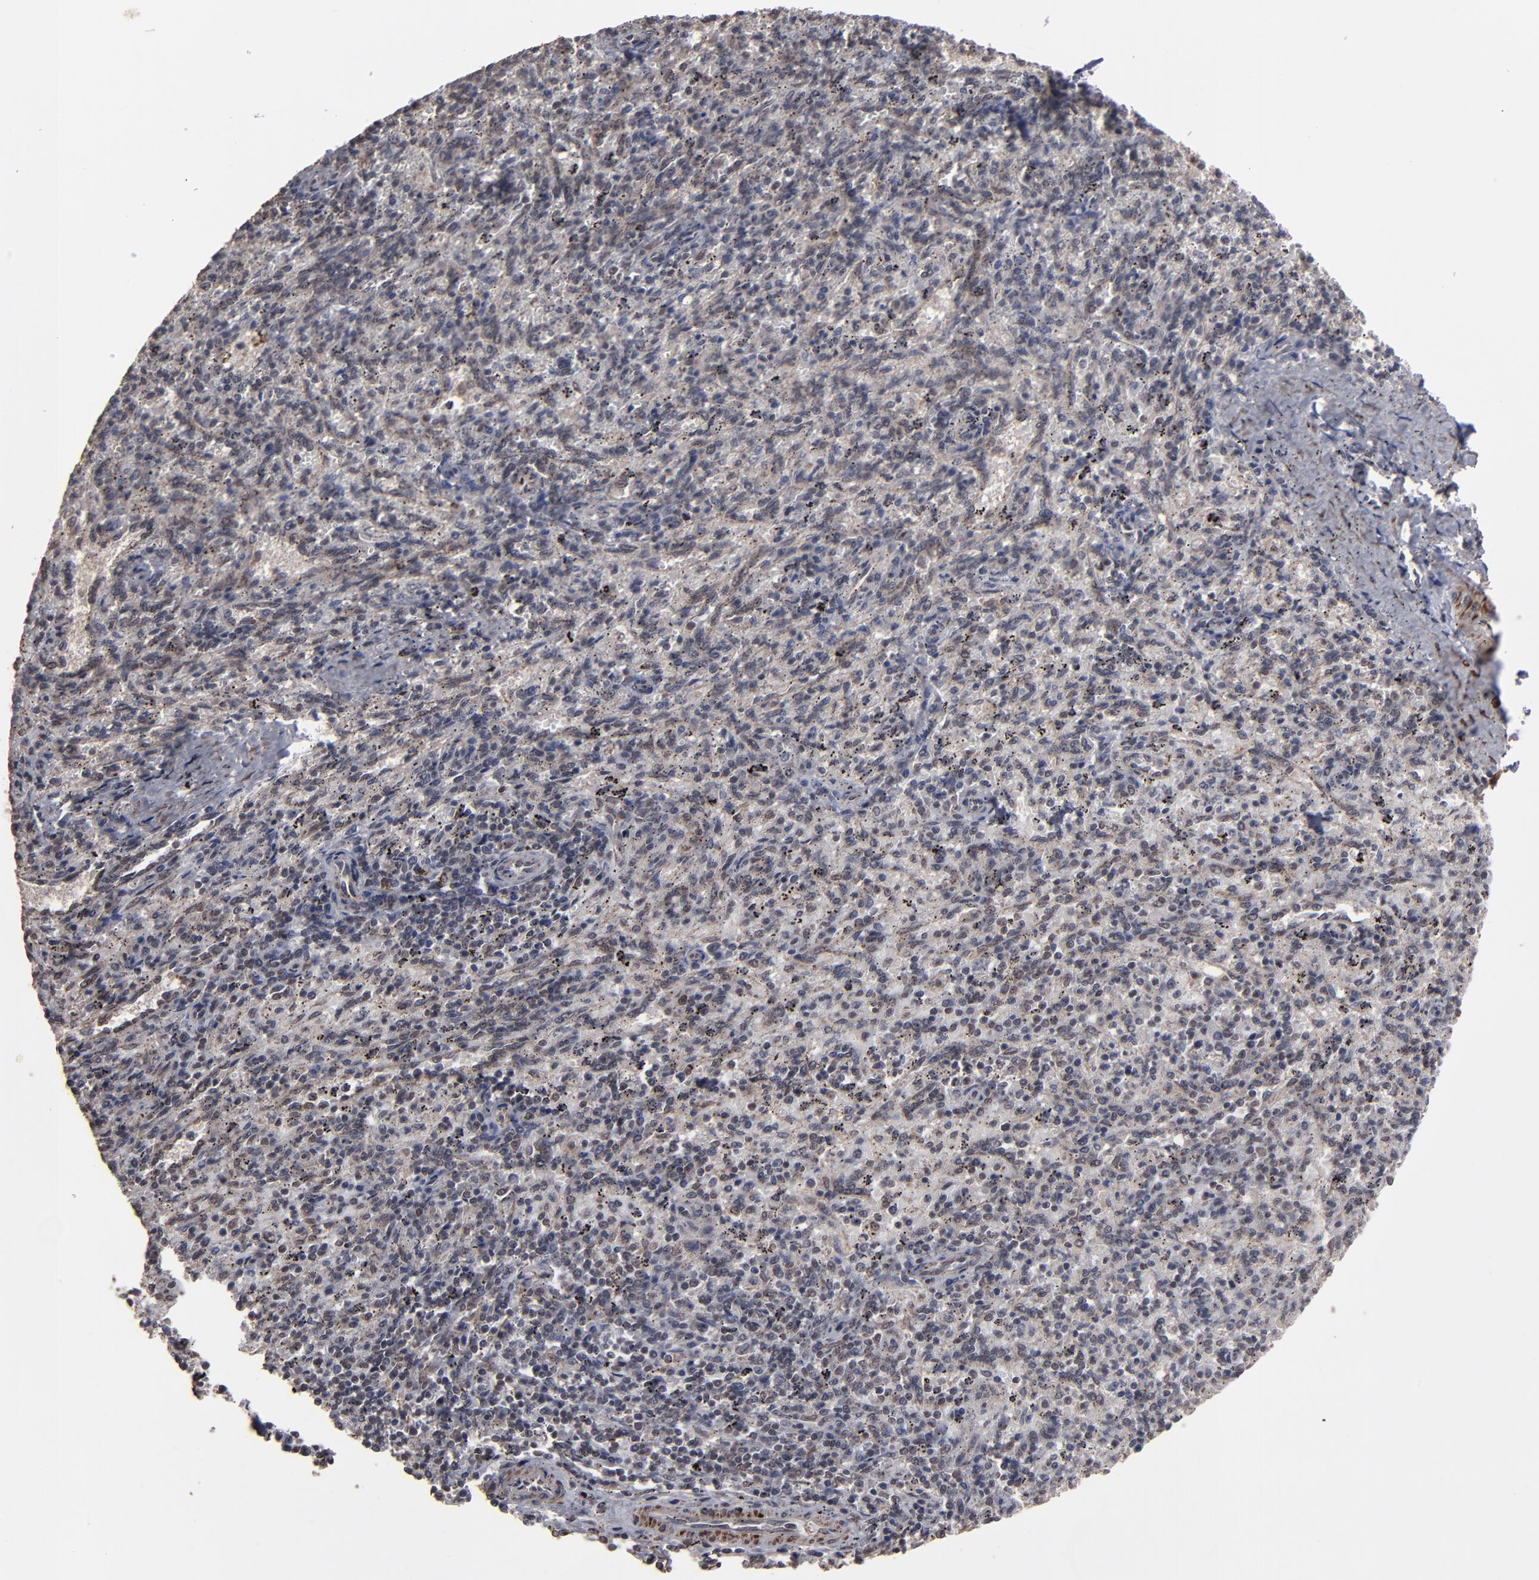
{"staining": {"intensity": "negative", "quantity": "none", "location": "none"}, "tissue": "spleen", "cell_type": "Cells in red pulp", "image_type": "normal", "snomed": [{"axis": "morphology", "description": "Normal tissue, NOS"}, {"axis": "topography", "description": "Spleen"}], "caption": "Spleen was stained to show a protein in brown. There is no significant expression in cells in red pulp. Nuclei are stained in blue.", "gene": "BNIP3", "patient": {"sex": "female", "age": 10}}